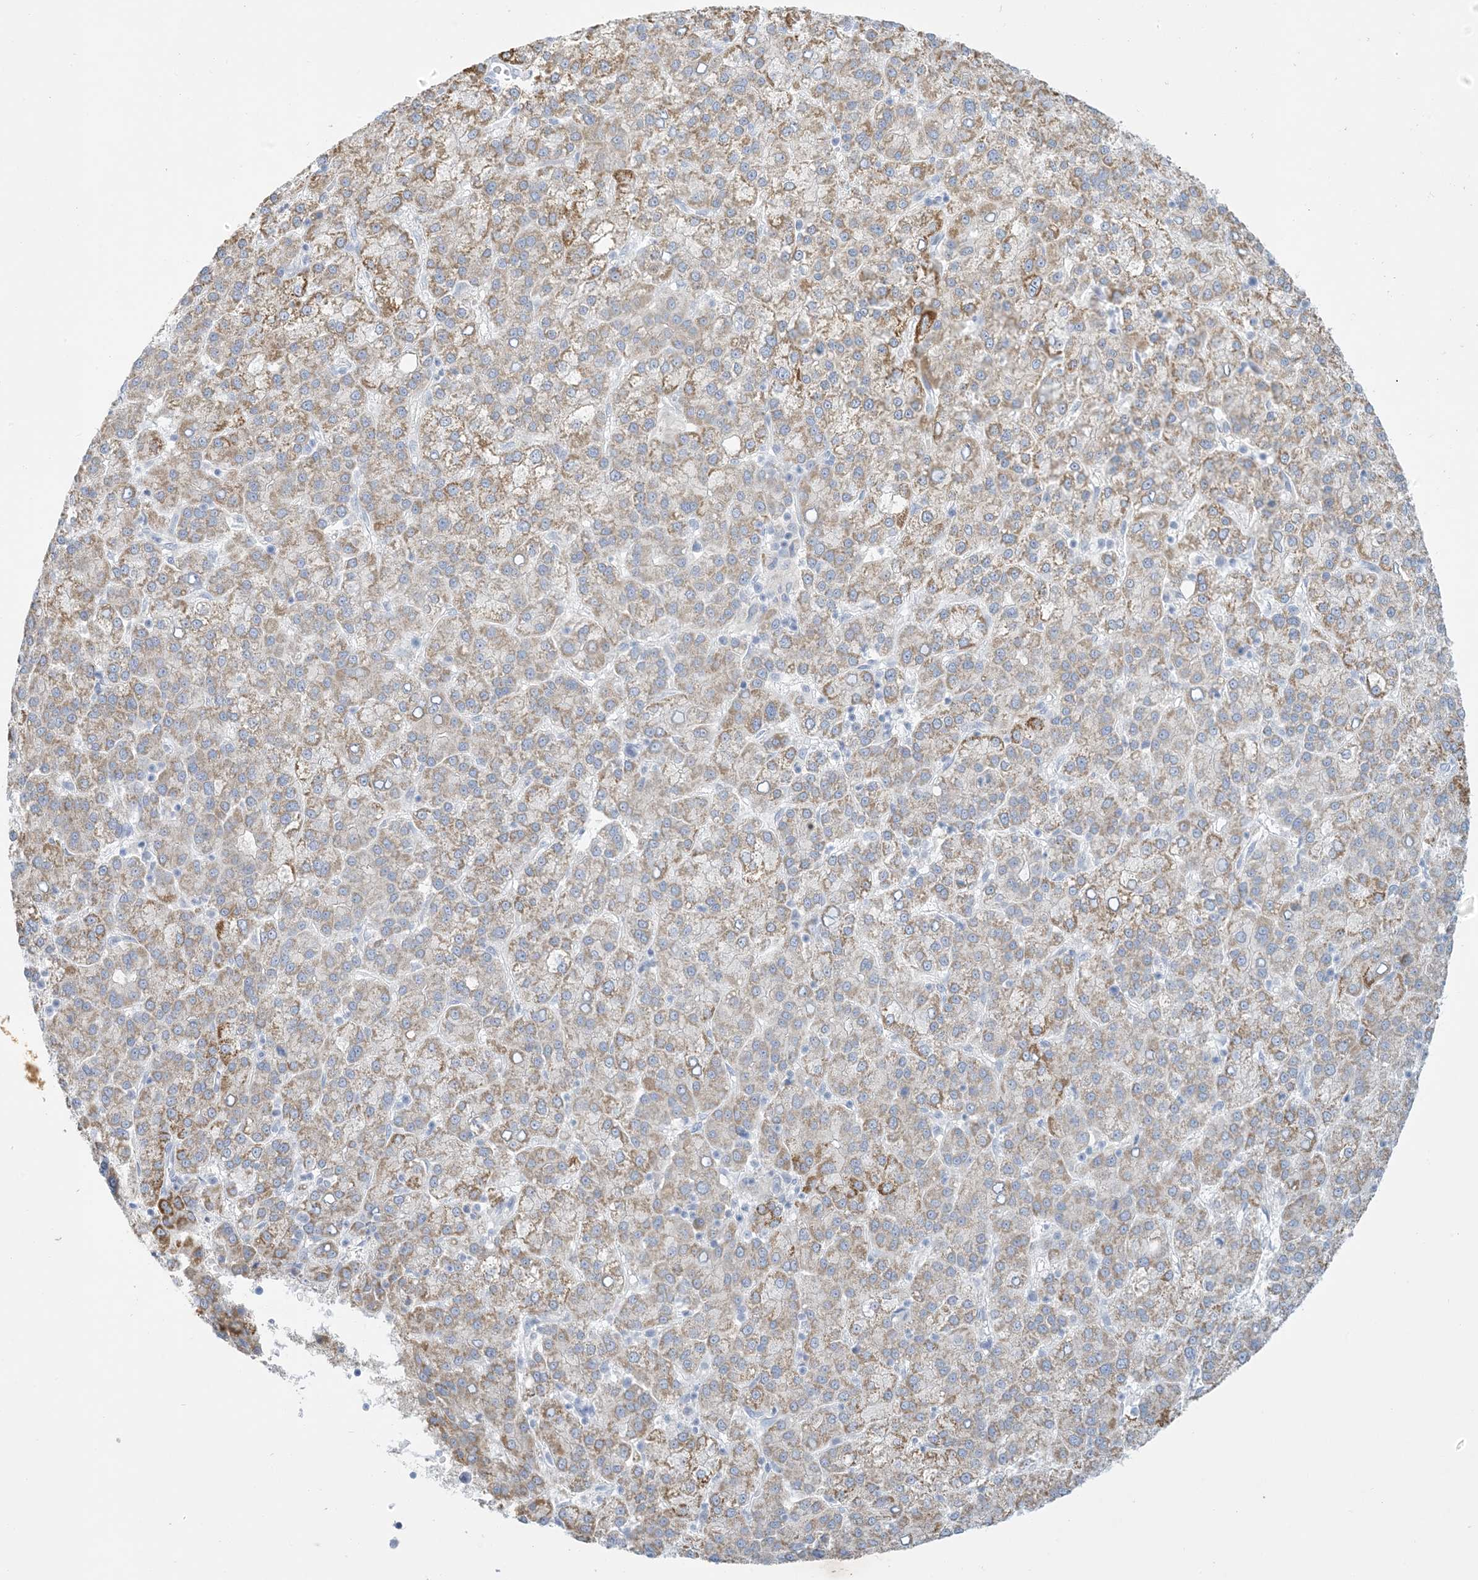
{"staining": {"intensity": "weak", "quantity": ">75%", "location": "cytoplasmic/membranous"}, "tissue": "liver cancer", "cell_type": "Tumor cells", "image_type": "cancer", "snomed": [{"axis": "morphology", "description": "Carcinoma, Hepatocellular, NOS"}, {"axis": "topography", "description": "Liver"}], "caption": "Protein expression analysis of human liver cancer reveals weak cytoplasmic/membranous staining in about >75% of tumor cells. Nuclei are stained in blue.", "gene": "ZDHHC4", "patient": {"sex": "female", "age": 58}}